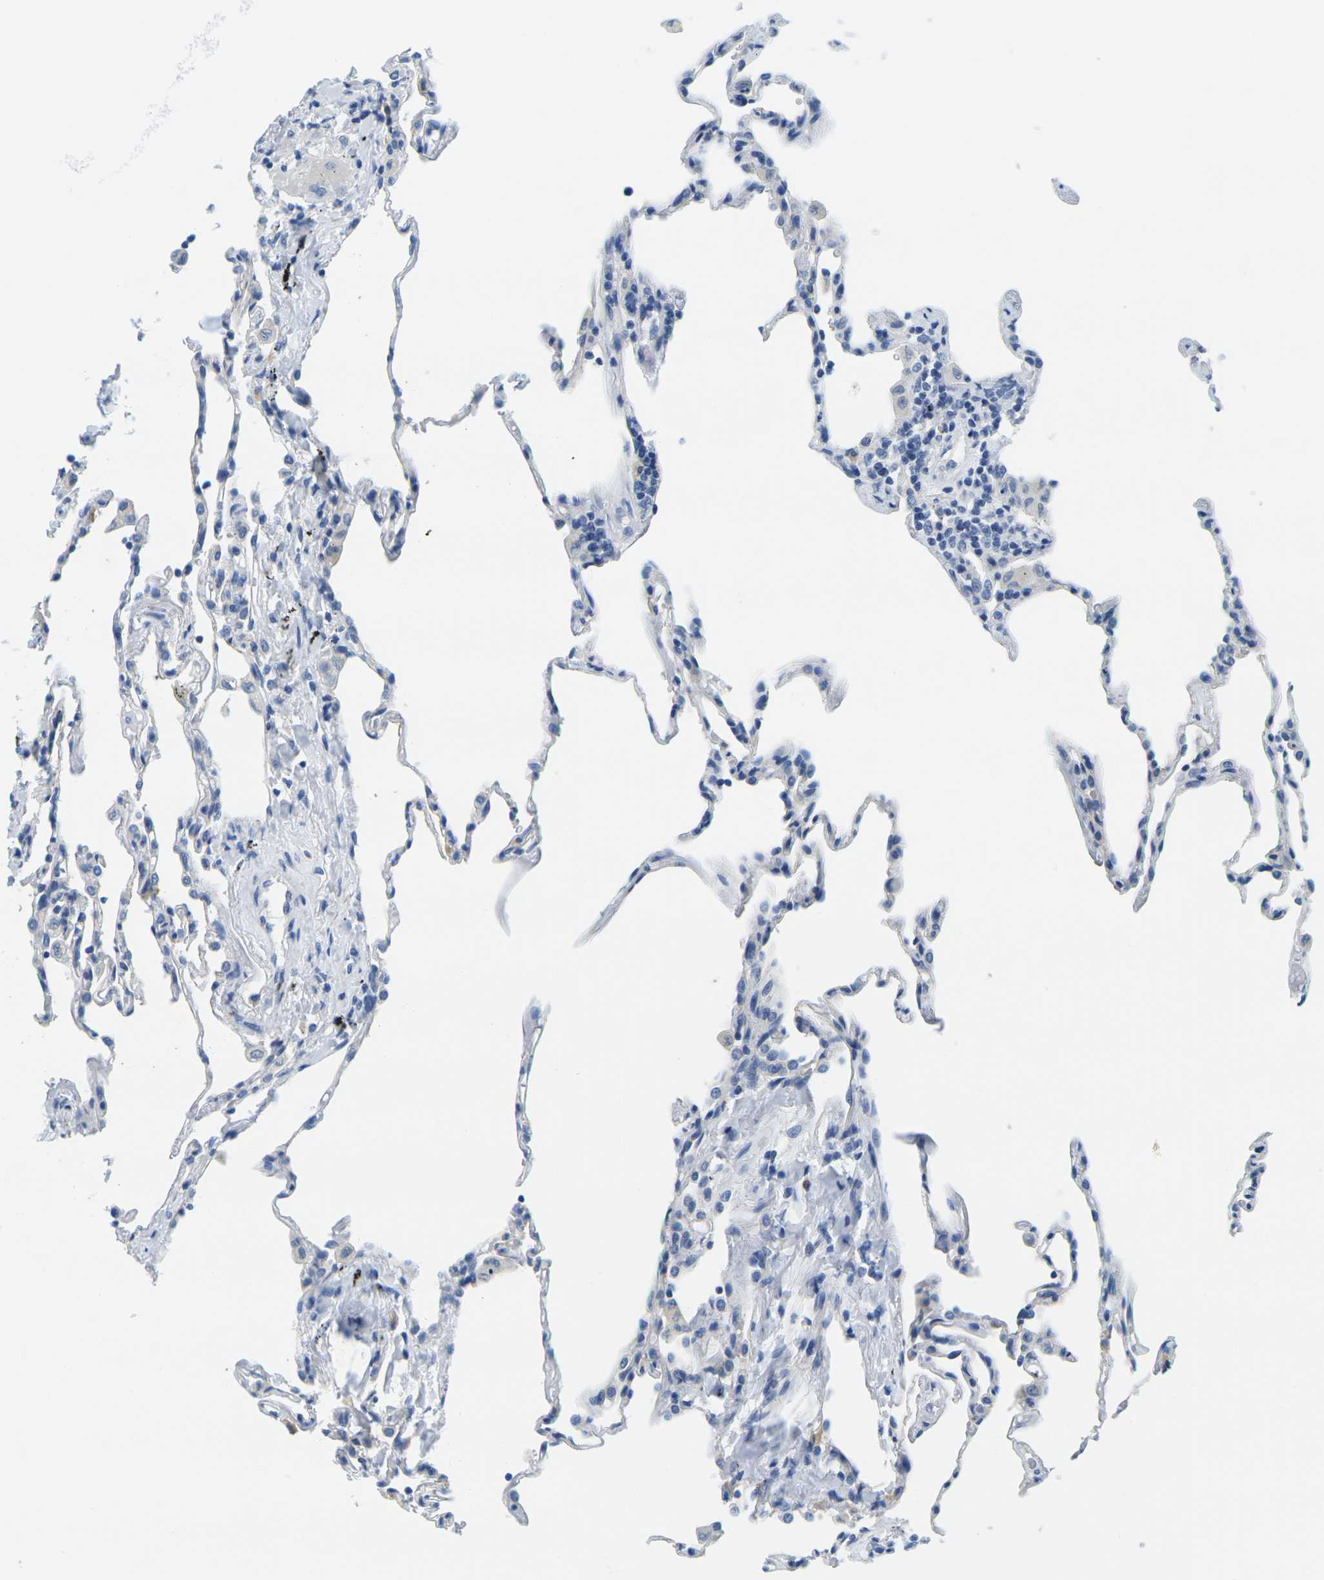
{"staining": {"intensity": "negative", "quantity": "none", "location": "none"}, "tissue": "lung", "cell_type": "Alveolar cells", "image_type": "normal", "snomed": [{"axis": "morphology", "description": "Normal tissue, NOS"}, {"axis": "topography", "description": "Lung"}], "caption": "DAB immunohistochemical staining of normal lung demonstrates no significant positivity in alveolar cells.", "gene": "FAM3D", "patient": {"sex": "male", "age": 59}}